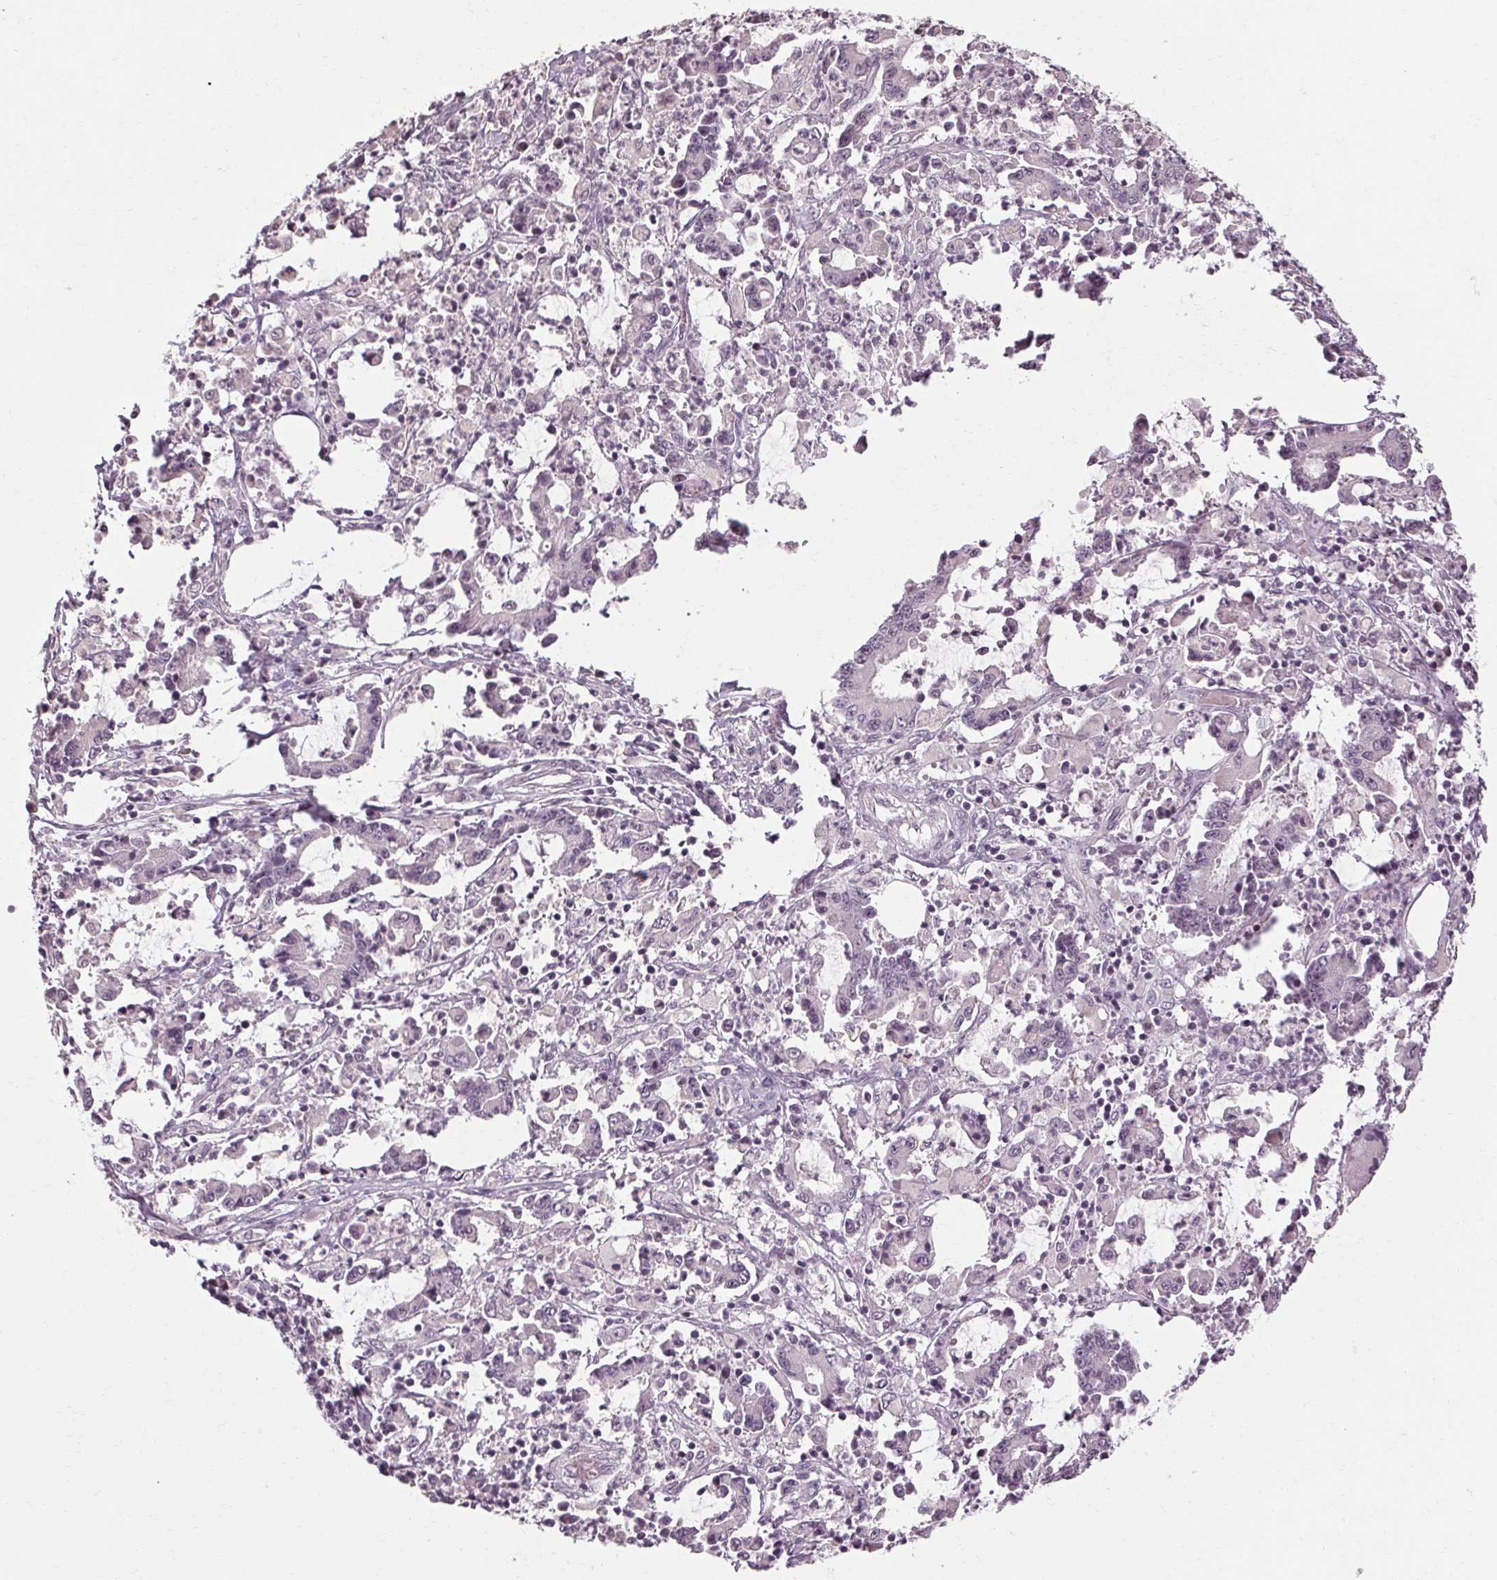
{"staining": {"intensity": "negative", "quantity": "none", "location": "none"}, "tissue": "stomach cancer", "cell_type": "Tumor cells", "image_type": "cancer", "snomed": [{"axis": "morphology", "description": "Adenocarcinoma, NOS"}, {"axis": "topography", "description": "Stomach, upper"}], "caption": "Immunohistochemistry (IHC) micrograph of neoplastic tissue: human stomach adenocarcinoma stained with DAB (3,3'-diaminobenzidine) shows no significant protein expression in tumor cells.", "gene": "POMC", "patient": {"sex": "male", "age": 68}}